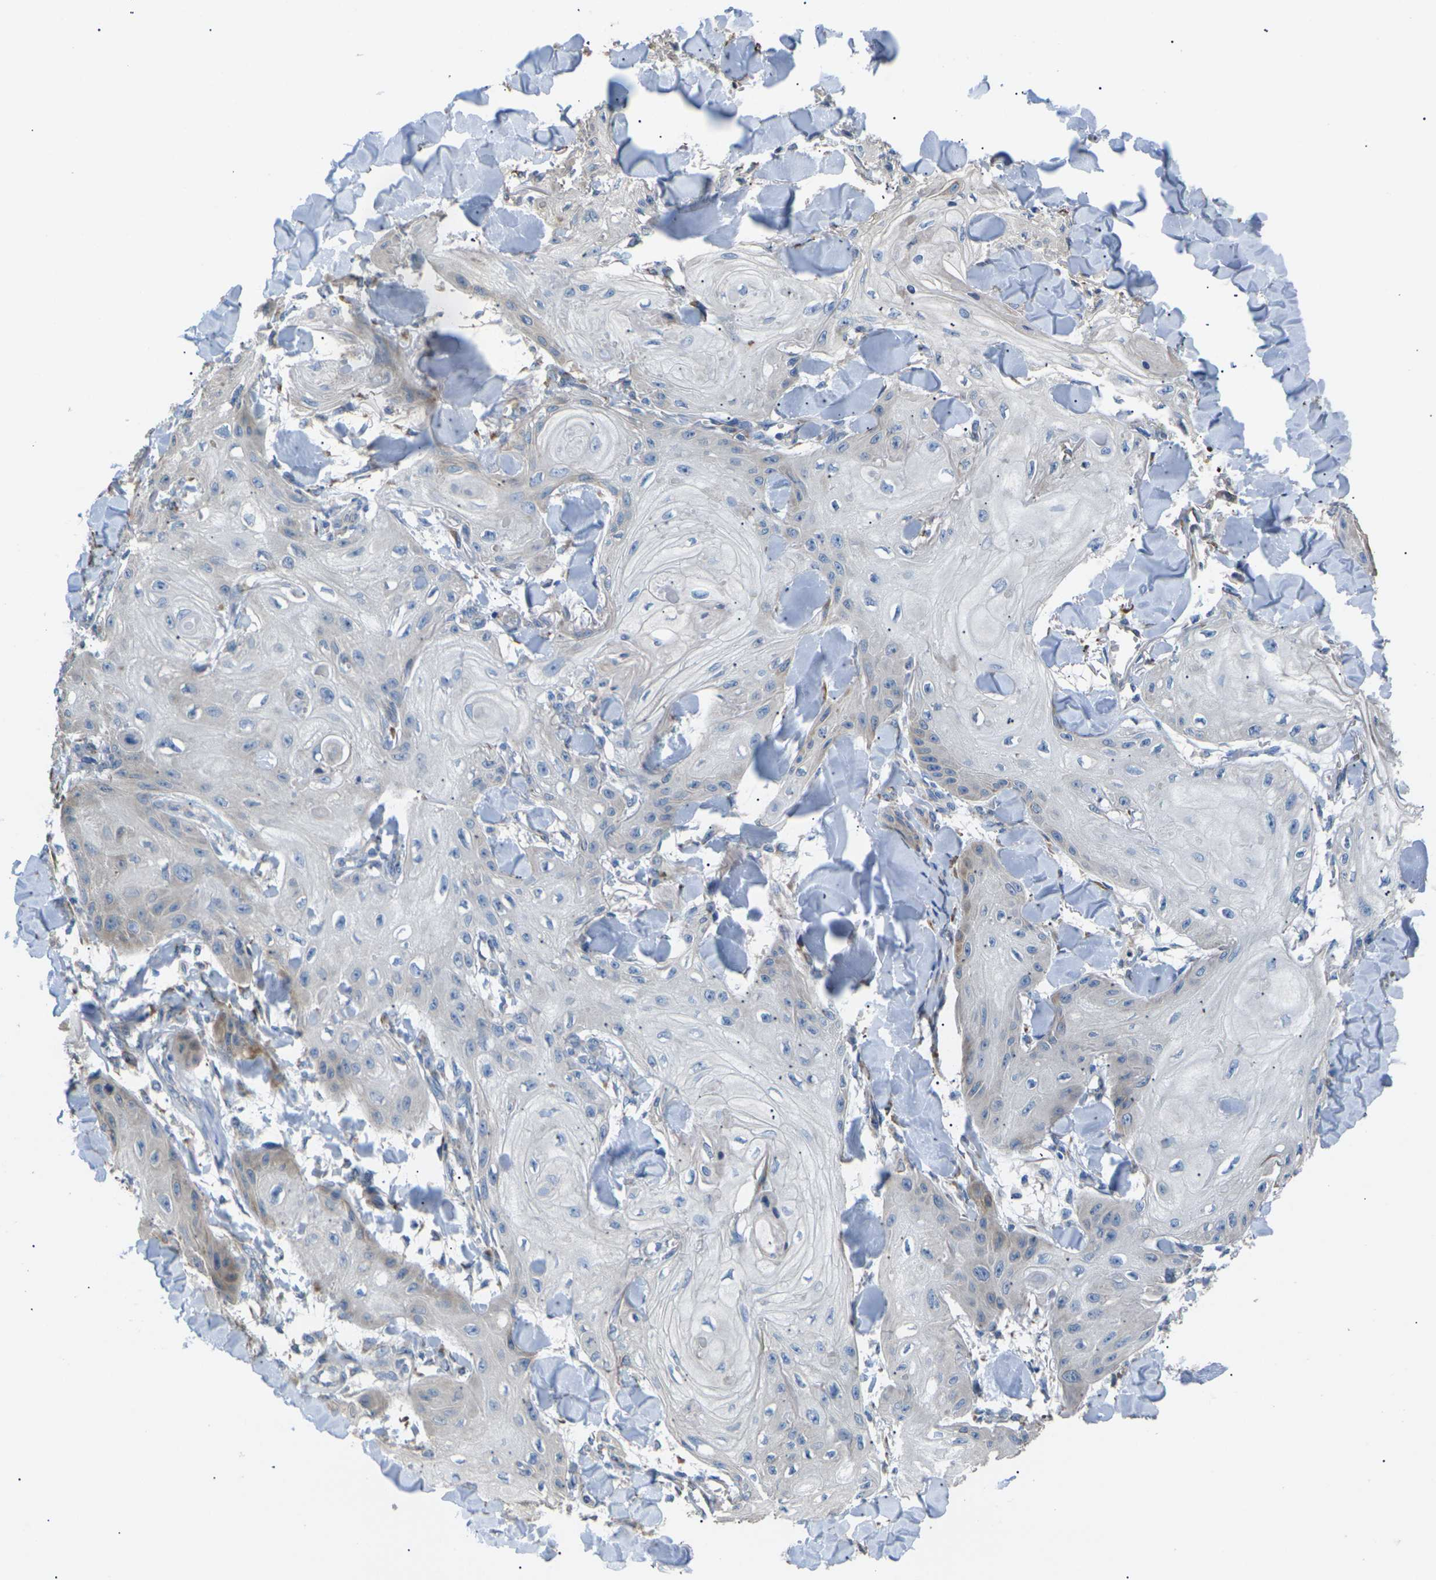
{"staining": {"intensity": "weak", "quantity": "<25%", "location": "cytoplasmic/membranous"}, "tissue": "skin cancer", "cell_type": "Tumor cells", "image_type": "cancer", "snomed": [{"axis": "morphology", "description": "Squamous cell carcinoma, NOS"}, {"axis": "topography", "description": "Skin"}], "caption": "Immunohistochemistry of human skin cancer exhibits no staining in tumor cells.", "gene": "KLHDC8B", "patient": {"sex": "male", "age": 74}}